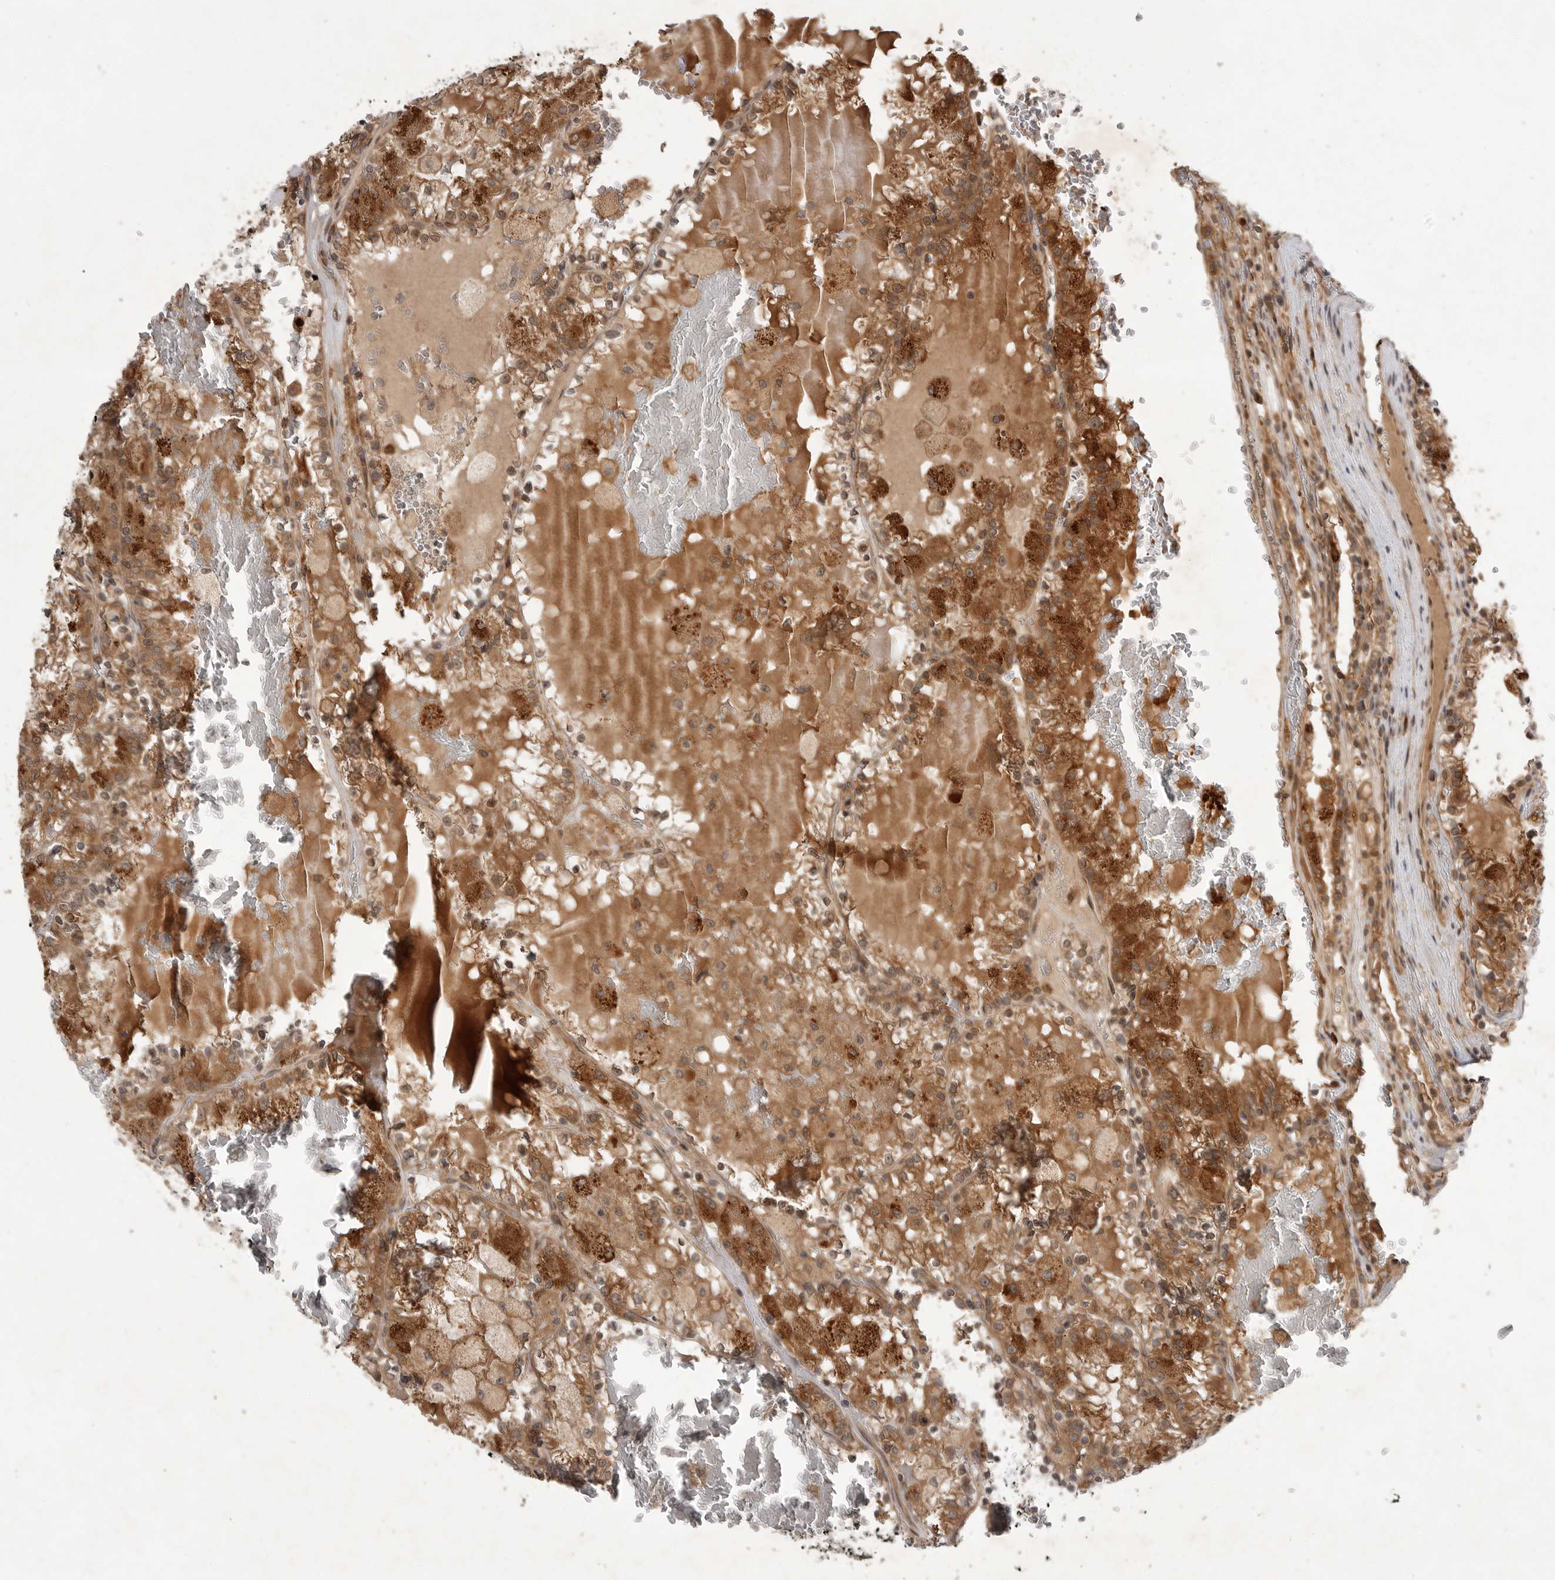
{"staining": {"intensity": "moderate", "quantity": ">75%", "location": "cytoplasmic/membranous"}, "tissue": "renal cancer", "cell_type": "Tumor cells", "image_type": "cancer", "snomed": [{"axis": "morphology", "description": "Adenocarcinoma, NOS"}, {"axis": "topography", "description": "Kidney"}], "caption": "An immunohistochemistry (IHC) histopathology image of tumor tissue is shown. Protein staining in brown labels moderate cytoplasmic/membranous positivity in renal adenocarcinoma within tumor cells.", "gene": "OSBPL9", "patient": {"sex": "female", "age": 56}}